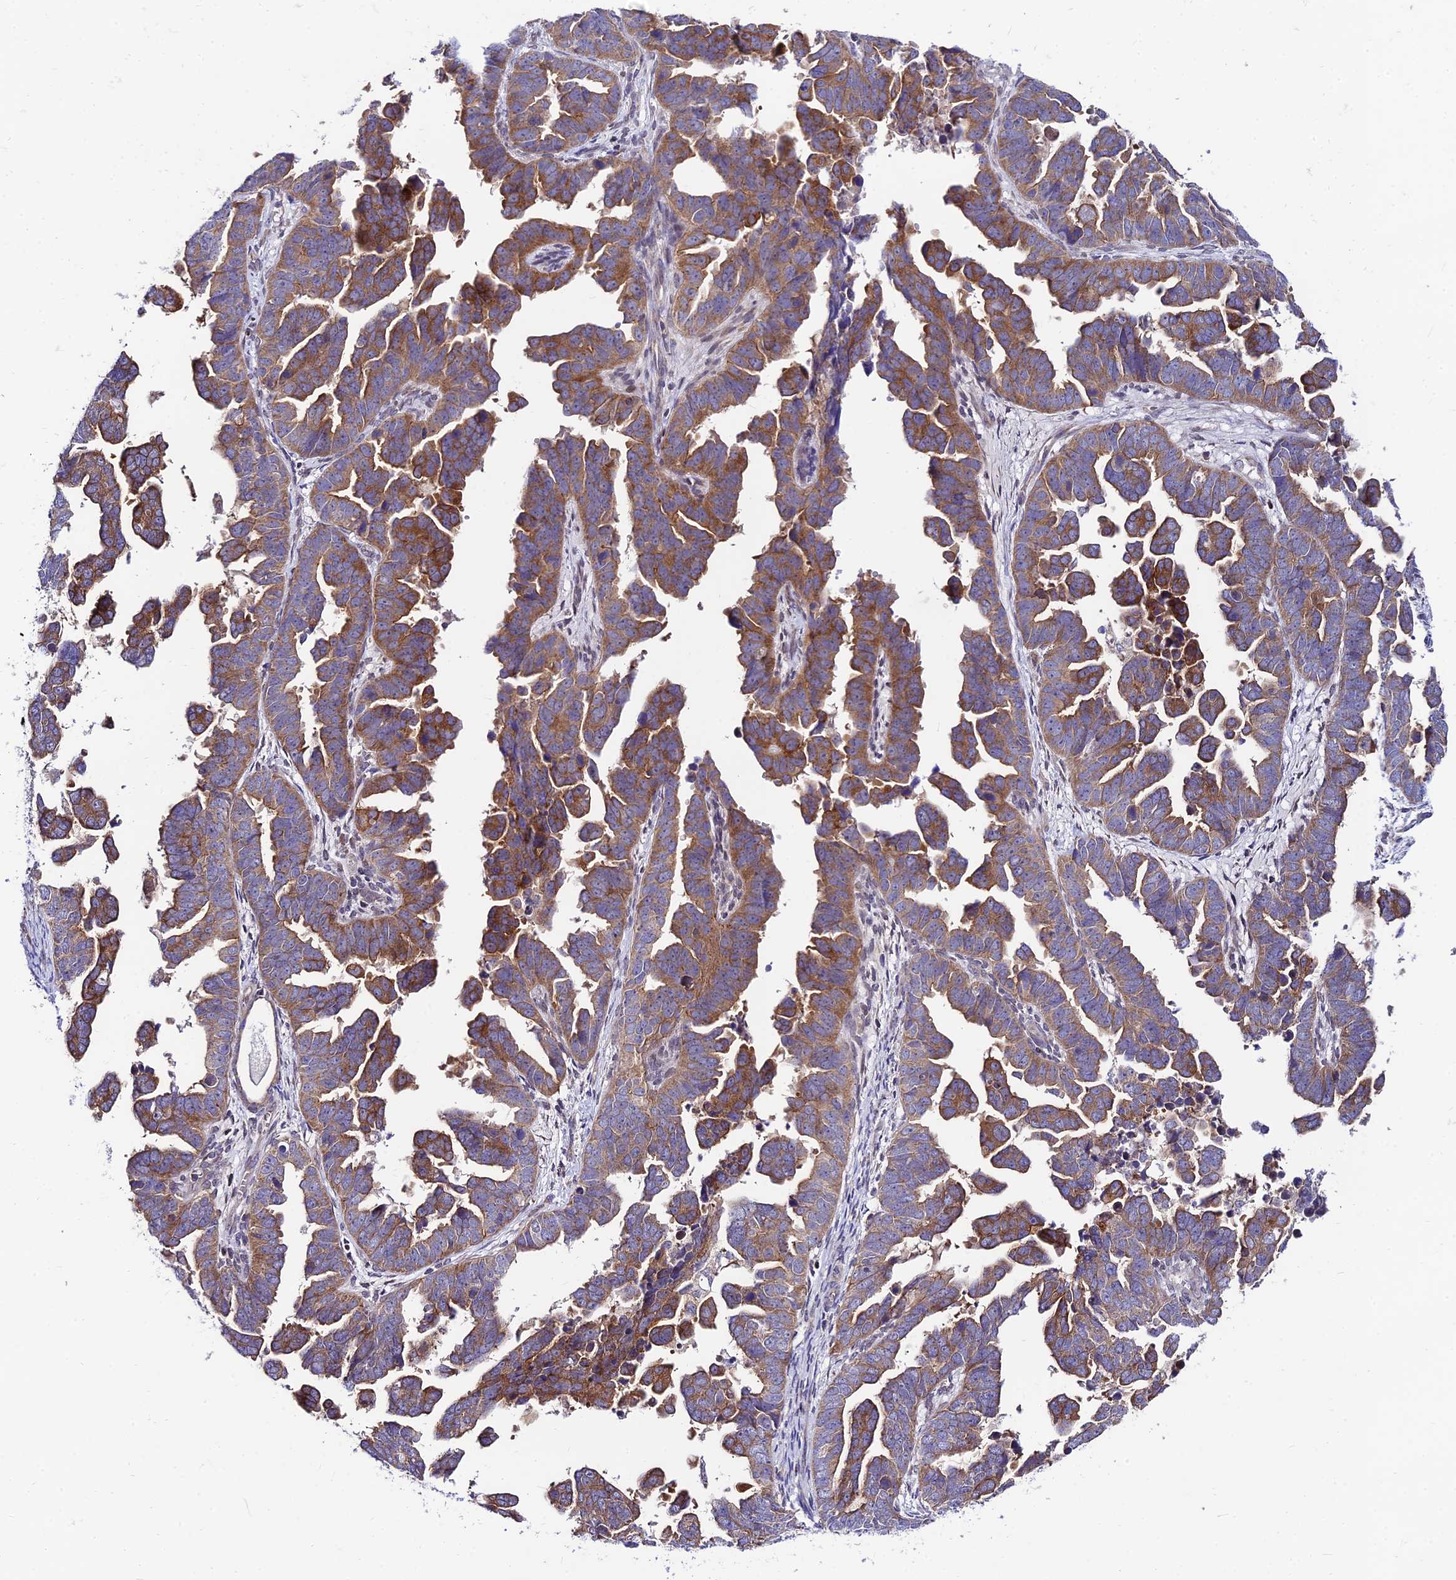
{"staining": {"intensity": "moderate", "quantity": ">75%", "location": "cytoplasmic/membranous"}, "tissue": "endometrial cancer", "cell_type": "Tumor cells", "image_type": "cancer", "snomed": [{"axis": "morphology", "description": "Adenocarcinoma, NOS"}, {"axis": "topography", "description": "Endometrium"}], "caption": "Human adenocarcinoma (endometrial) stained for a protein (brown) displays moderate cytoplasmic/membranous positive expression in approximately >75% of tumor cells.", "gene": "C6orf132", "patient": {"sex": "female", "age": 75}}